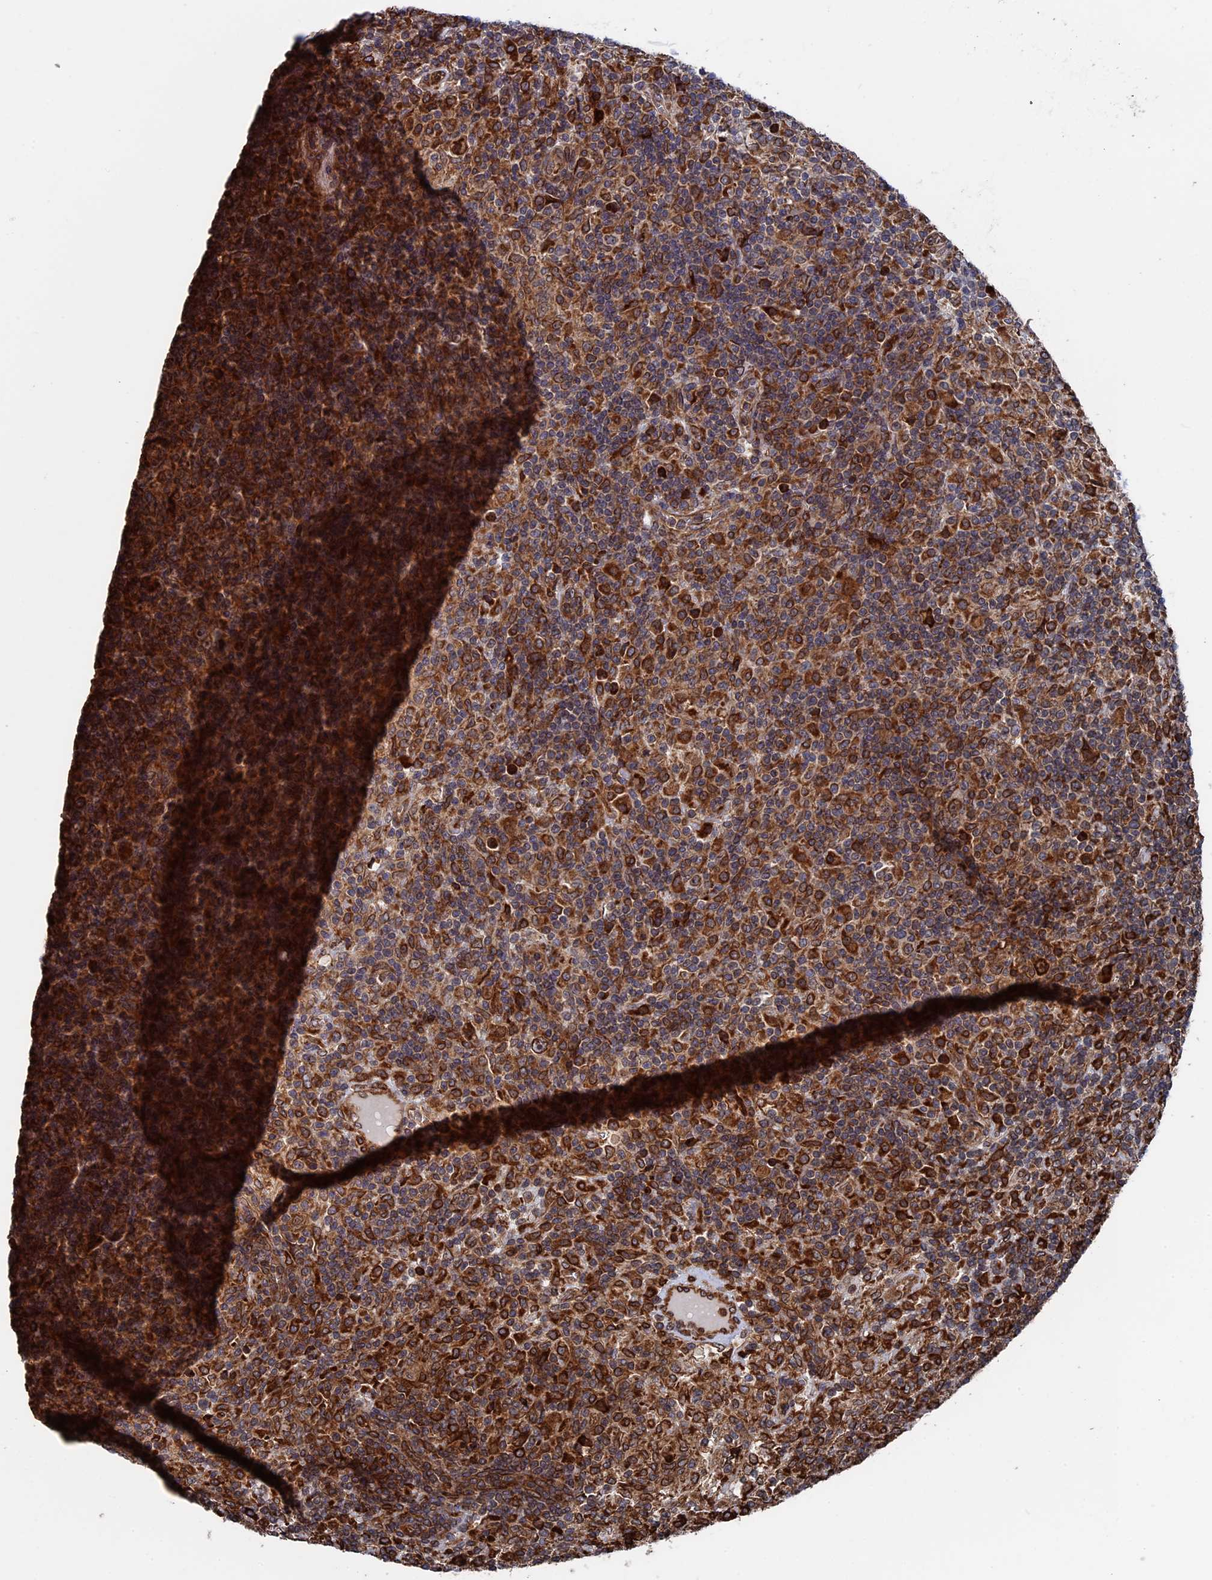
{"staining": {"intensity": "moderate", "quantity": ">75%", "location": "cytoplasmic/membranous"}, "tissue": "lymphoma", "cell_type": "Tumor cells", "image_type": "cancer", "snomed": [{"axis": "morphology", "description": "Hodgkin's disease, NOS"}, {"axis": "topography", "description": "Lymph node"}], "caption": "A brown stain shows moderate cytoplasmic/membranous staining of a protein in lymphoma tumor cells.", "gene": "RPUSD1", "patient": {"sex": "male", "age": 70}}